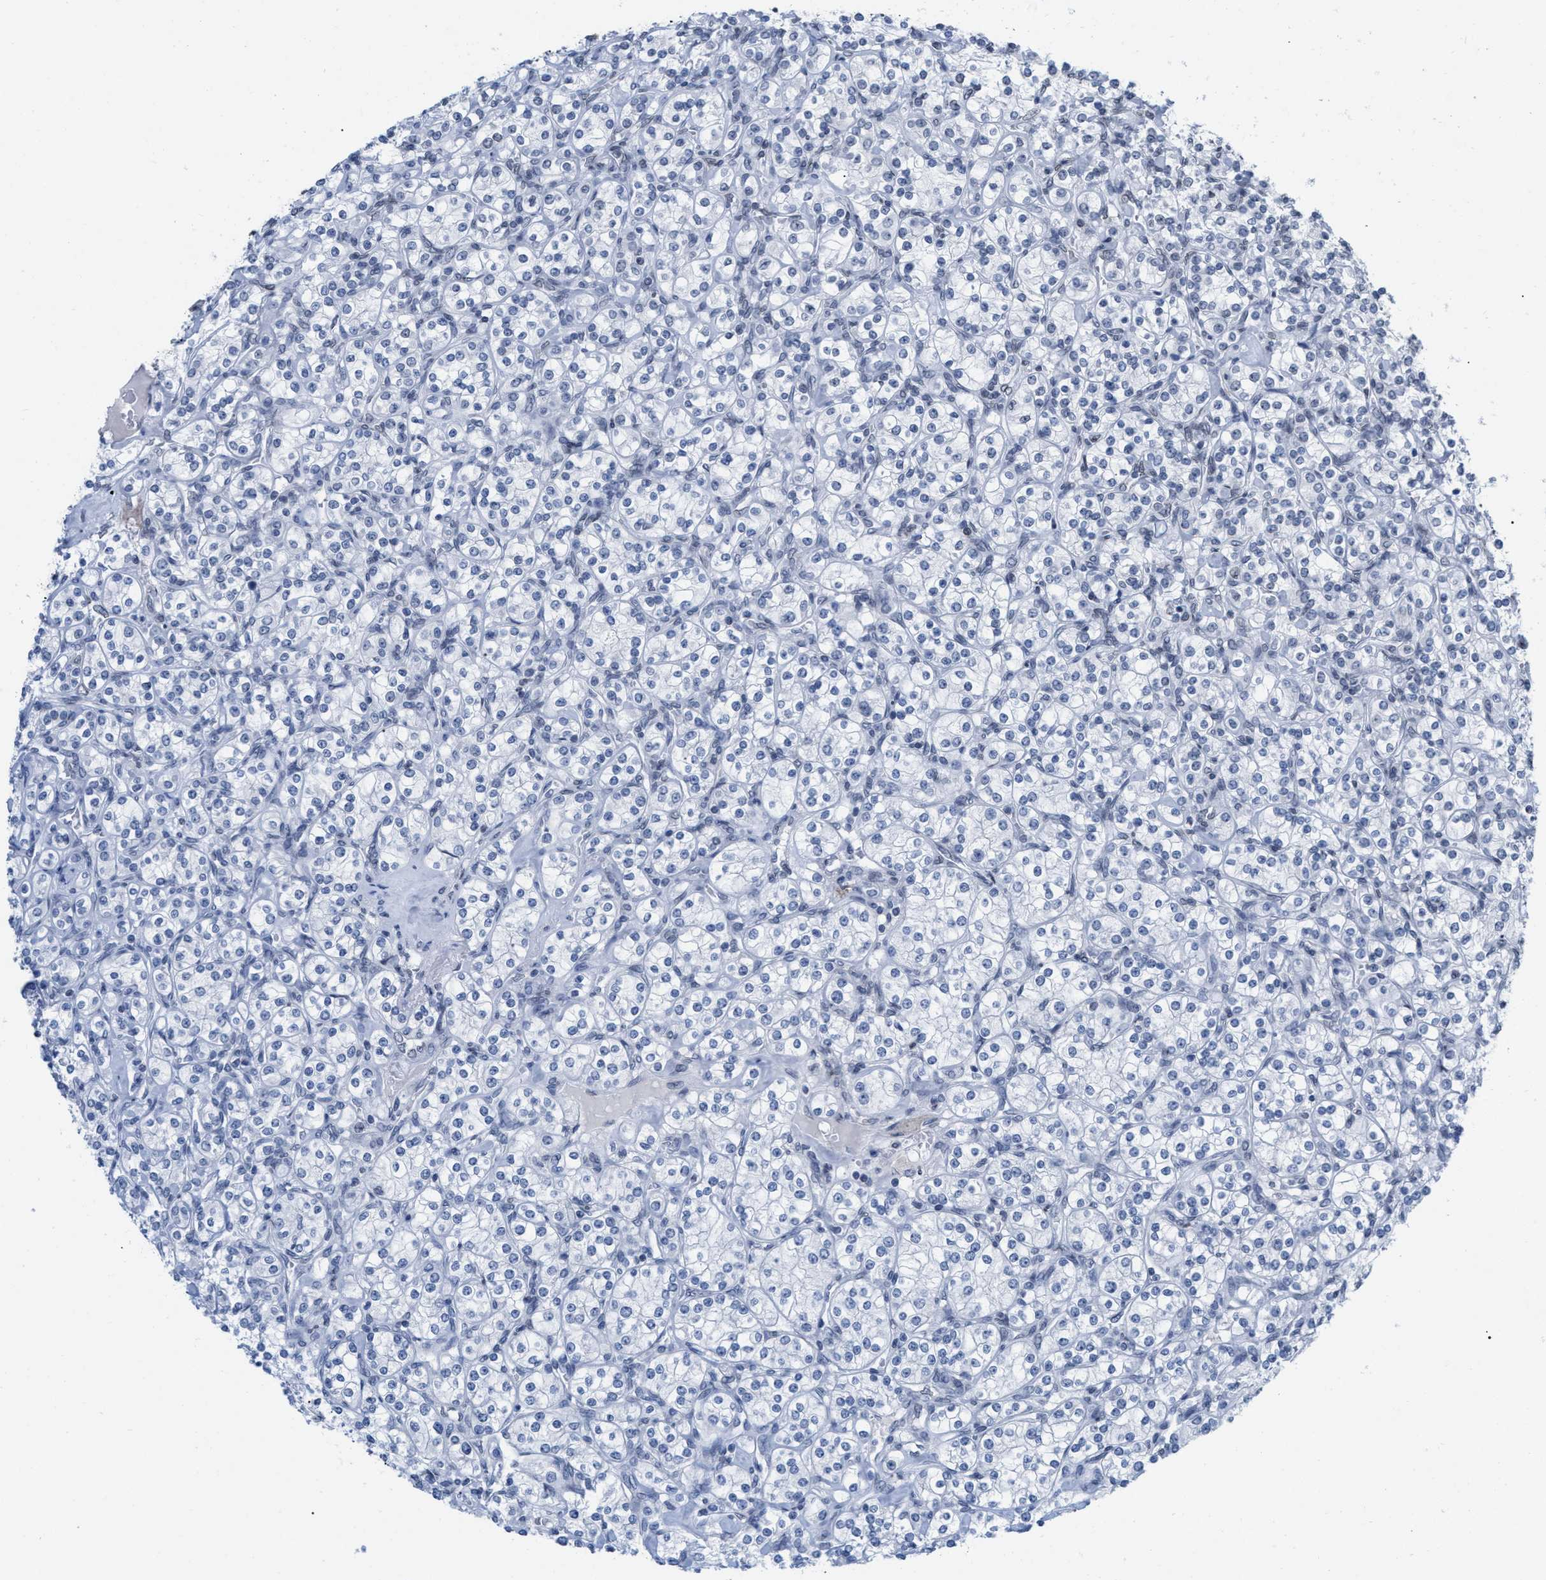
{"staining": {"intensity": "negative", "quantity": "none", "location": "none"}, "tissue": "renal cancer", "cell_type": "Tumor cells", "image_type": "cancer", "snomed": [{"axis": "morphology", "description": "Adenocarcinoma, NOS"}, {"axis": "topography", "description": "Kidney"}], "caption": "There is no significant positivity in tumor cells of renal cancer (adenocarcinoma).", "gene": "TPR", "patient": {"sex": "male", "age": 77}}